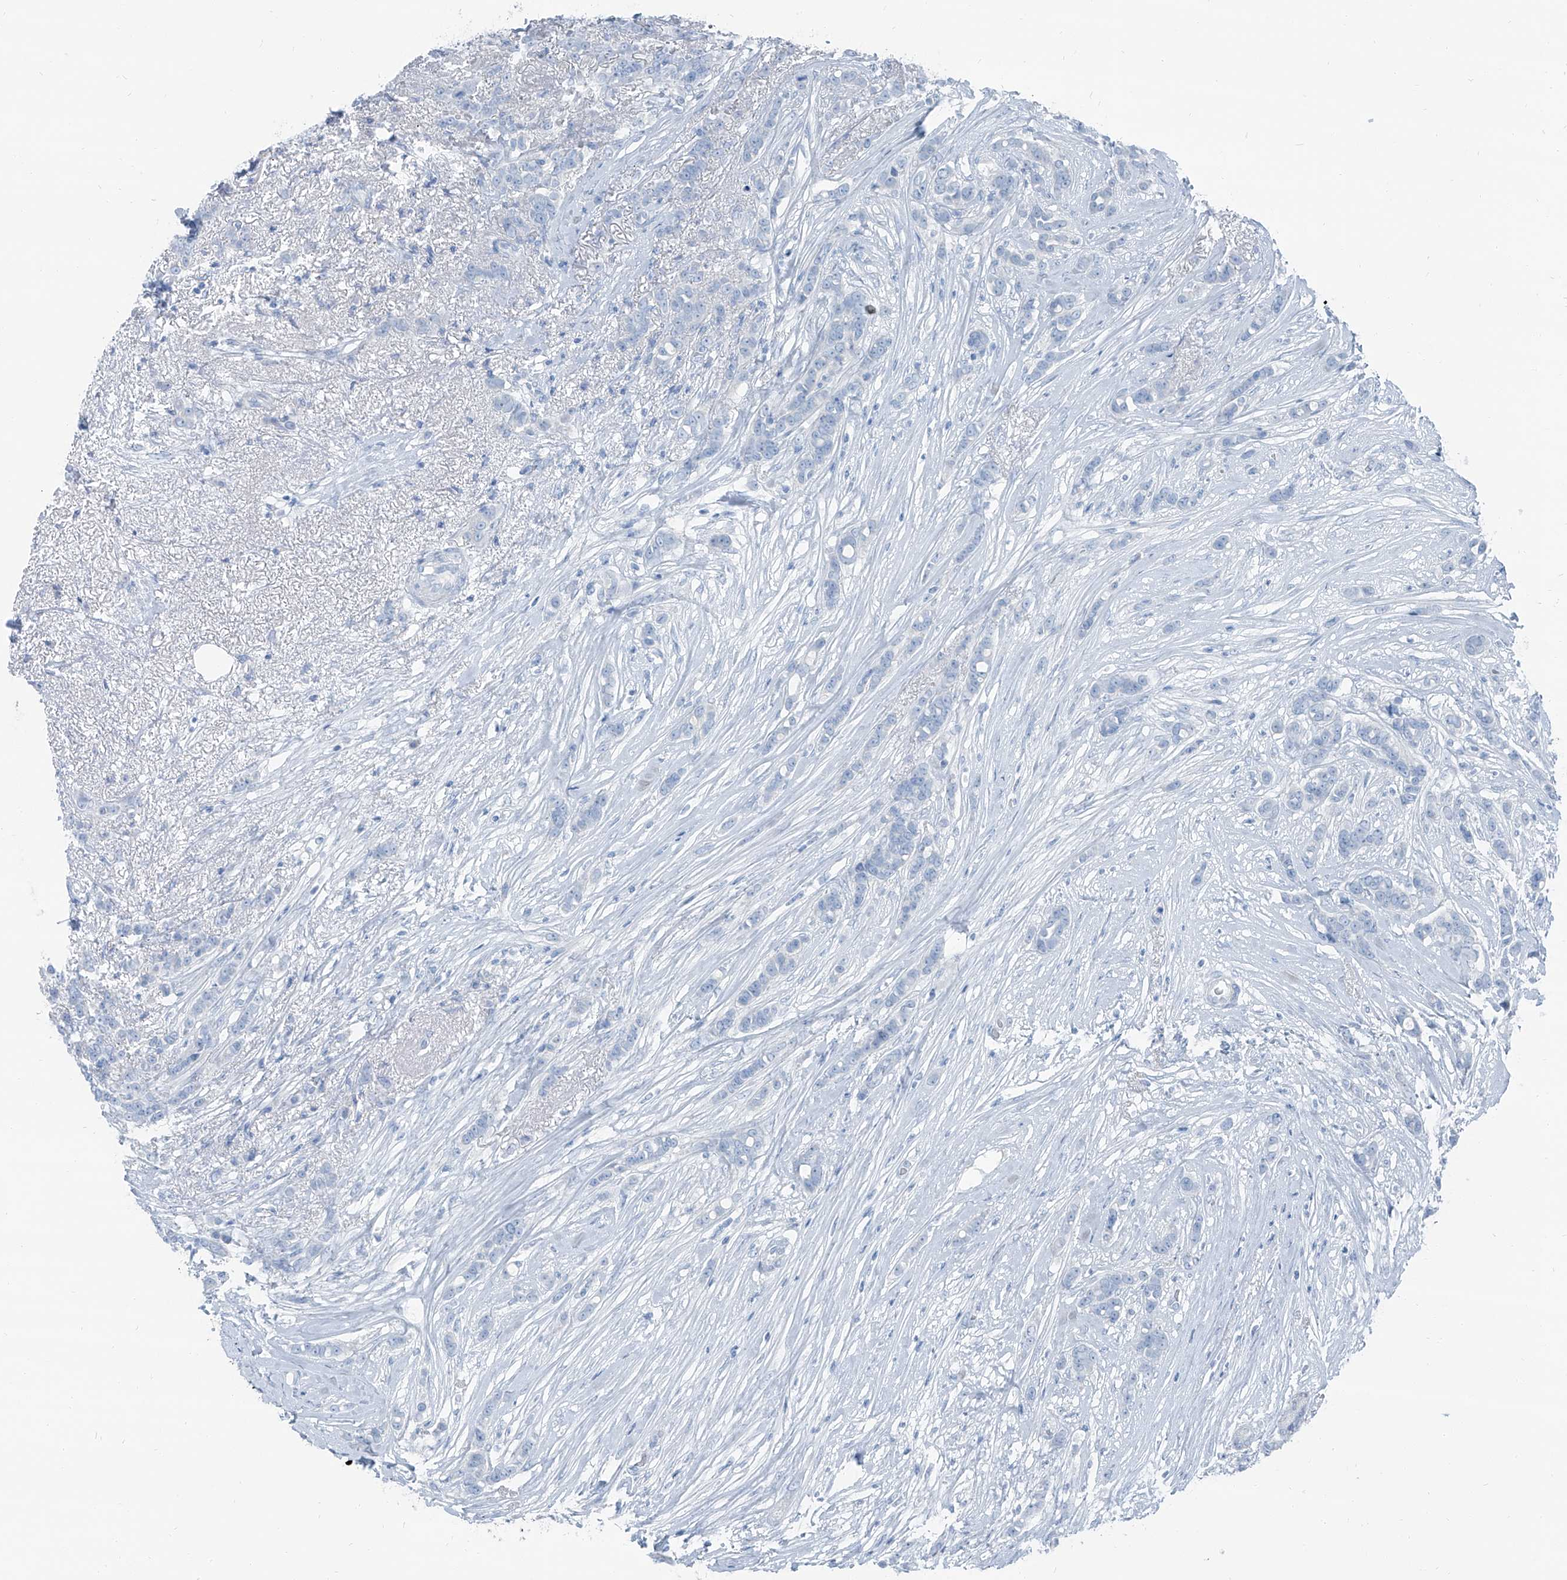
{"staining": {"intensity": "negative", "quantity": "none", "location": "none"}, "tissue": "breast cancer", "cell_type": "Tumor cells", "image_type": "cancer", "snomed": [{"axis": "morphology", "description": "Lobular carcinoma"}, {"axis": "topography", "description": "Breast"}], "caption": "Protein analysis of breast cancer (lobular carcinoma) displays no significant staining in tumor cells.", "gene": "RGN", "patient": {"sex": "female", "age": 51}}